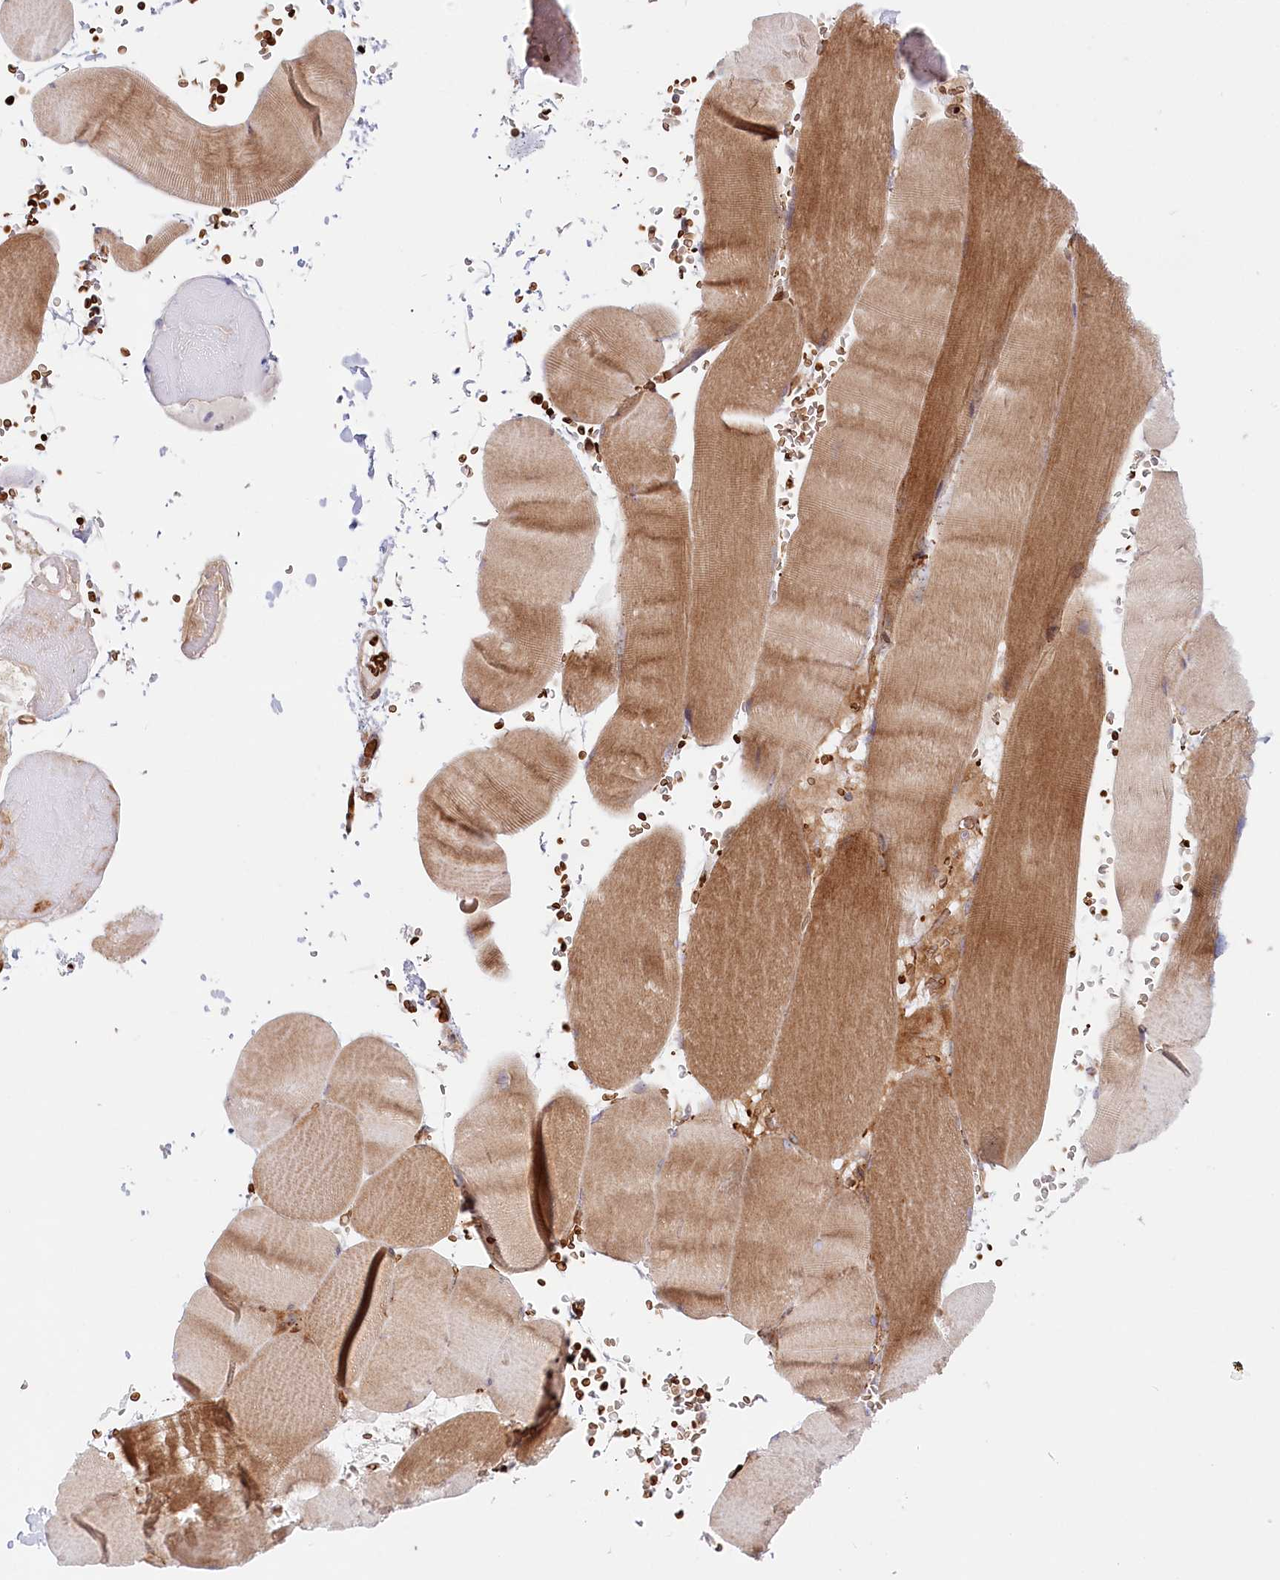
{"staining": {"intensity": "moderate", "quantity": ">75%", "location": "cytoplasmic/membranous"}, "tissue": "skeletal muscle", "cell_type": "Myocytes", "image_type": "normal", "snomed": [{"axis": "morphology", "description": "Normal tissue, NOS"}, {"axis": "topography", "description": "Skeletal muscle"}, {"axis": "topography", "description": "Head-Neck"}], "caption": "Normal skeletal muscle was stained to show a protein in brown. There is medium levels of moderate cytoplasmic/membranous expression in approximately >75% of myocytes.", "gene": "COMMD3", "patient": {"sex": "male", "age": 66}}